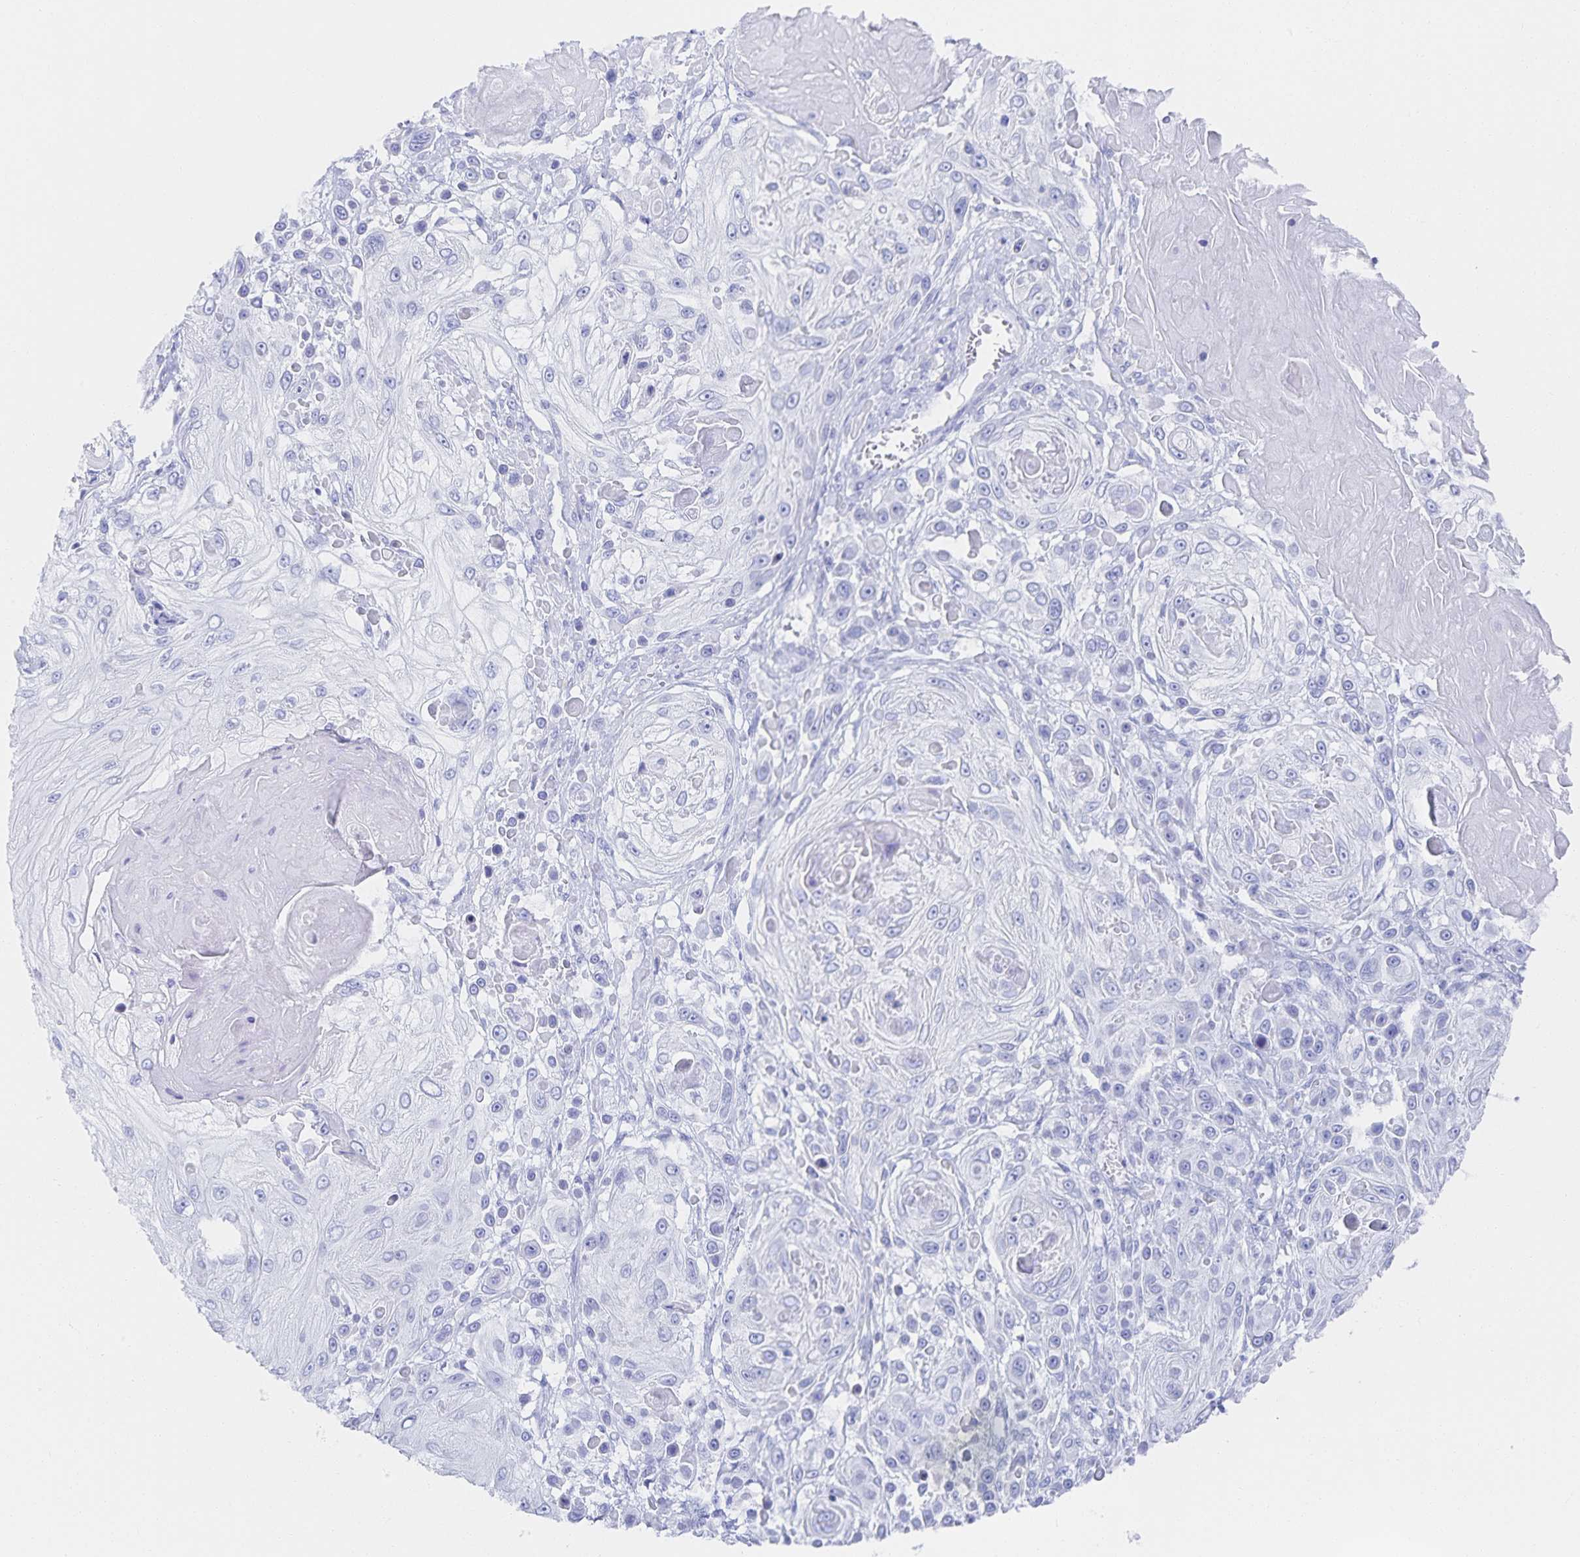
{"staining": {"intensity": "negative", "quantity": "none", "location": "none"}, "tissue": "skin cancer", "cell_type": "Tumor cells", "image_type": "cancer", "snomed": [{"axis": "morphology", "description": "Squamous cell carcinoma, NOS"}, {"axis": "topography", "description": "Skin"}], "caption": "This is a photomicrograph of immunohistochemistry staining of skin cancer (squamous cell carcinoma), which shows no positivity in tumor cells.", "gene": "SNTN", "patient": {"sex": "male", "age": 67}}